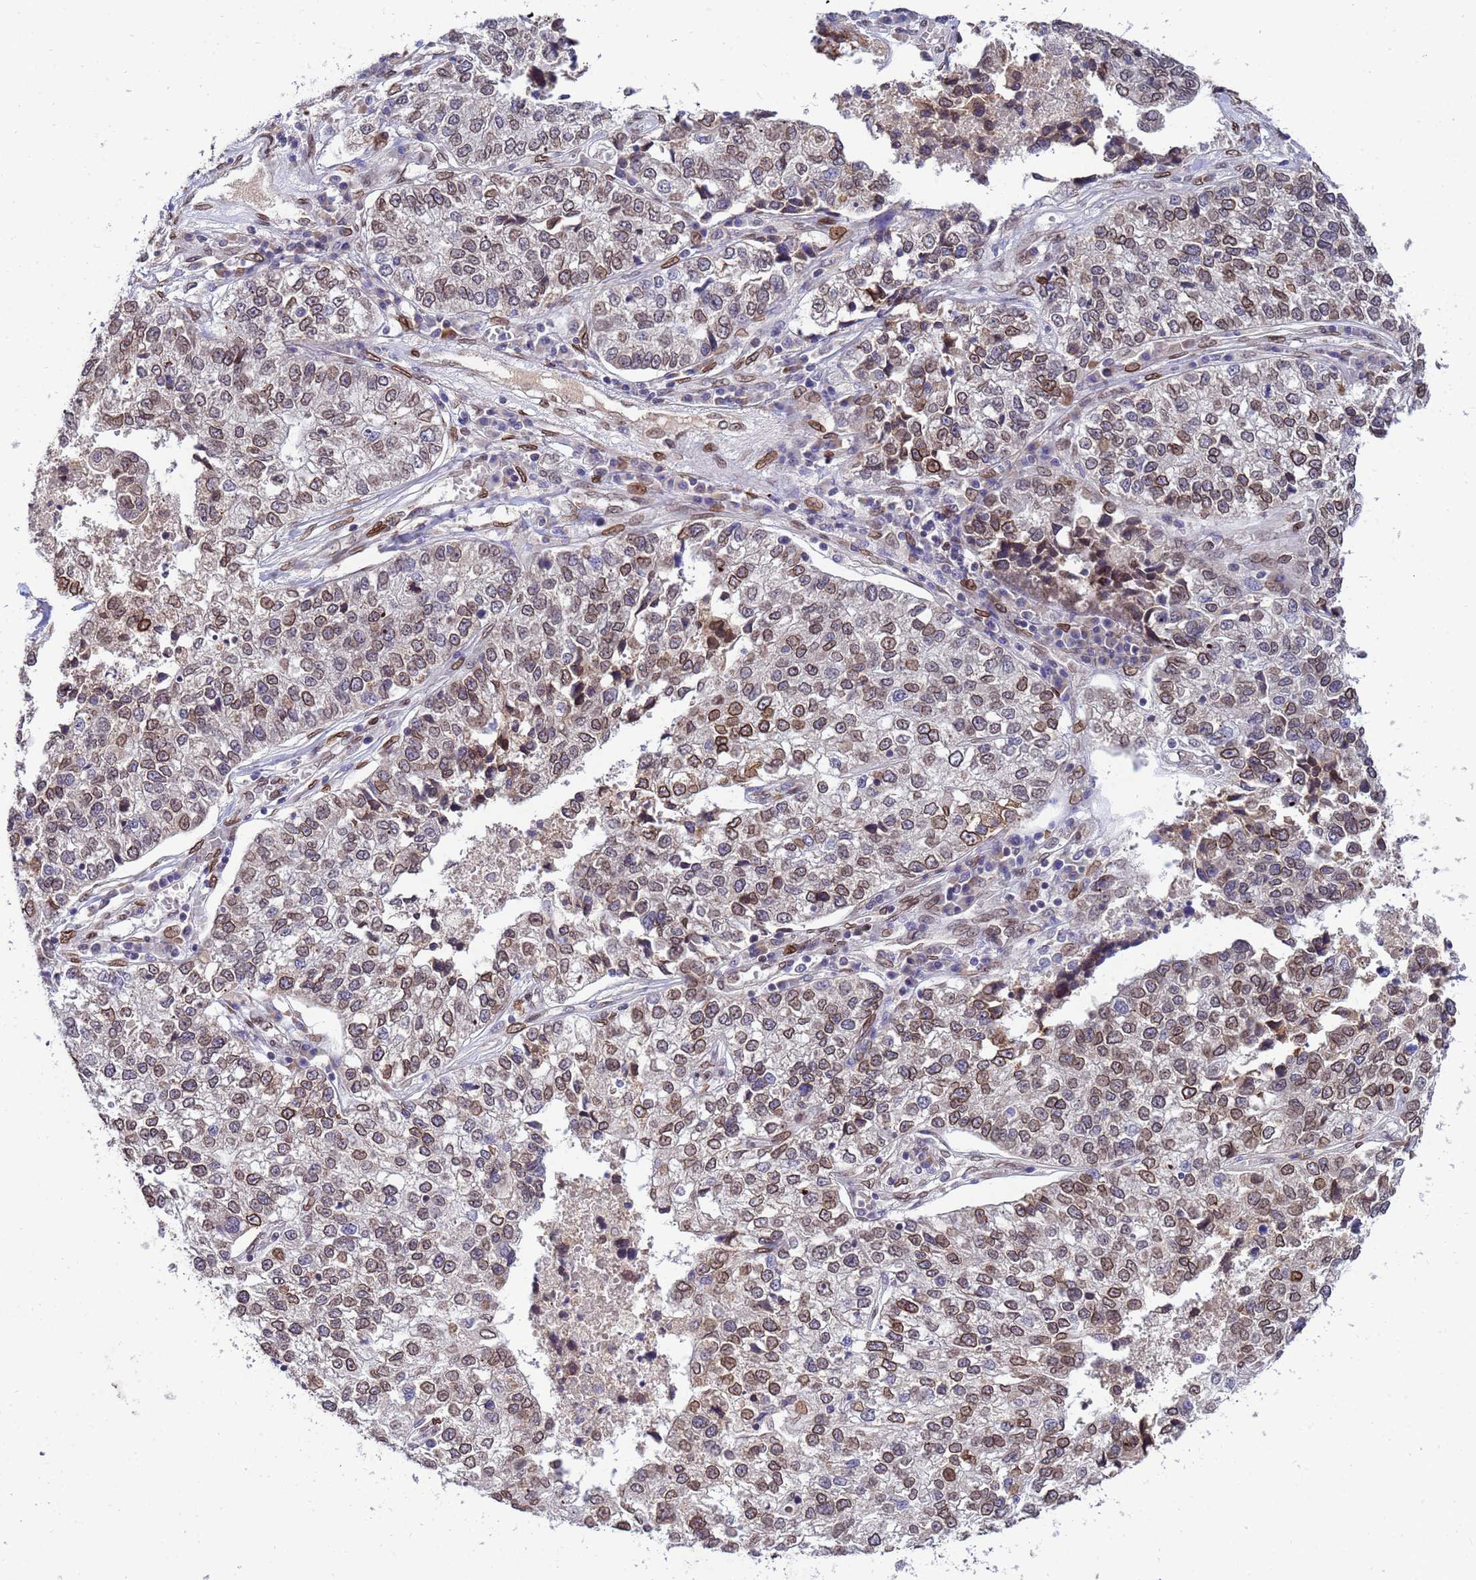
{"staining": {"intensity": "moderate", "quantity": ">75%", "location": "cytoplasmic/membranous,nuclear"}, "tissue": "lung cancer", "cell_type": "Tumor cells", "image_type": "cancer", "snomed": [{"axis": "morphology", "description": "Adenocarcinoma, NOS"}, {"axis": "topography", "description": "Lung"}], "caption": "Moderate cytoplasmic/membranous and nuclear protein expression is present in about >75% of tumor cells in lung cancer (adenocarcinoma).", "gene": "GPR135", "patient": {"sex": "male", "age": 49}}